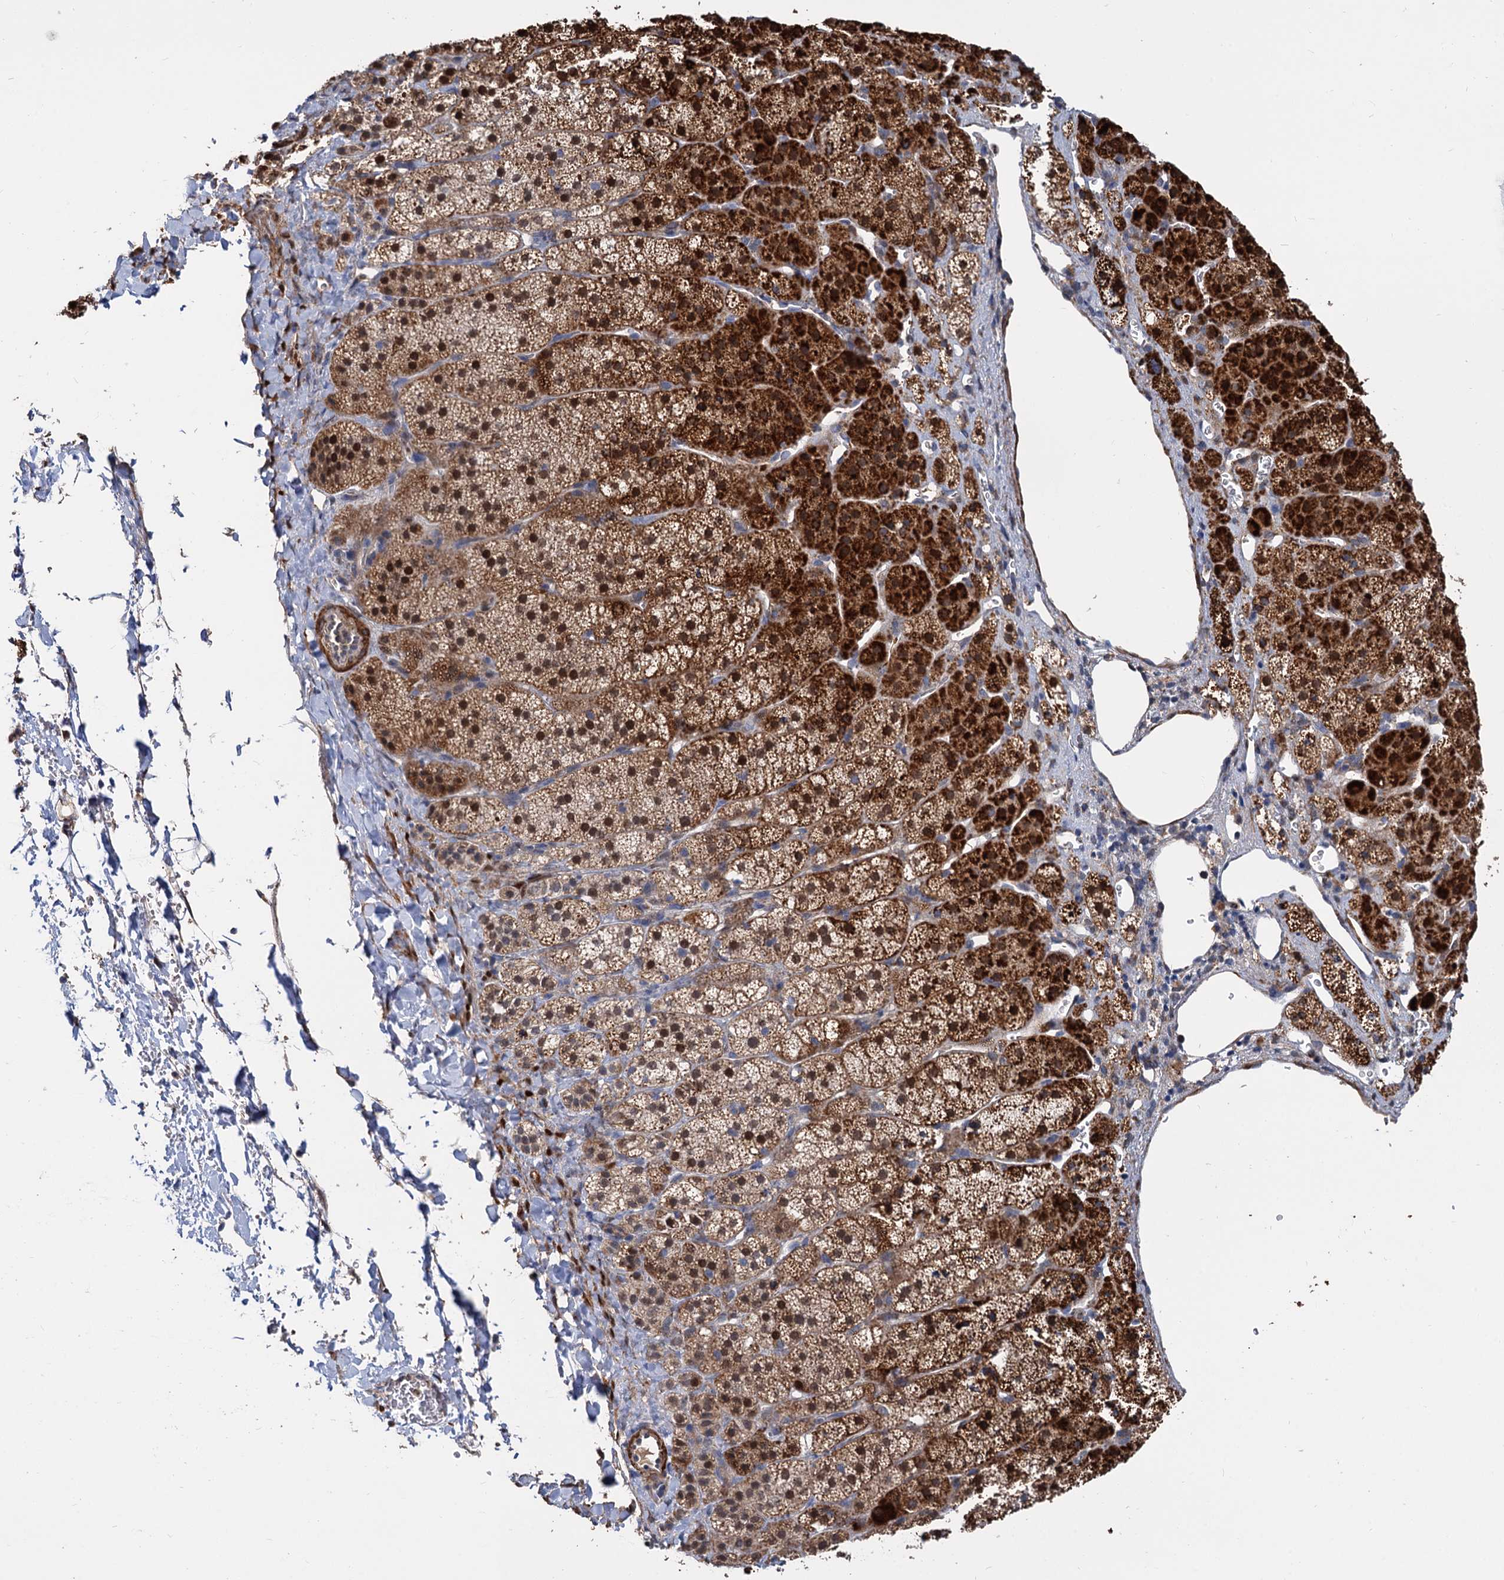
{"staining": {"intensity": "strong", "quantity": ">75%", "location": "cytoplasmic/membranous,nuclear"}, "tissue": "adrenal gland", "cell_type": "Glandular cells", "image_type": "normal", "snomed": [{"axis": "morphology", "description": "Normal tissue, NOS"}, {"axis": "topography", "description": "Adrenal gland"}], "caption": "Glandular cells reveal strong cytoplasmic/membranous,nuclear staining in about >75% of cells in unremarkable adrenal gland. (DAB (3,3'-diaminobenzidine) IHC, brown staining for protein, blue staining for nuclei).", "gene": "ALKBH7", "patient": {"sex": "female", "age": 44}}